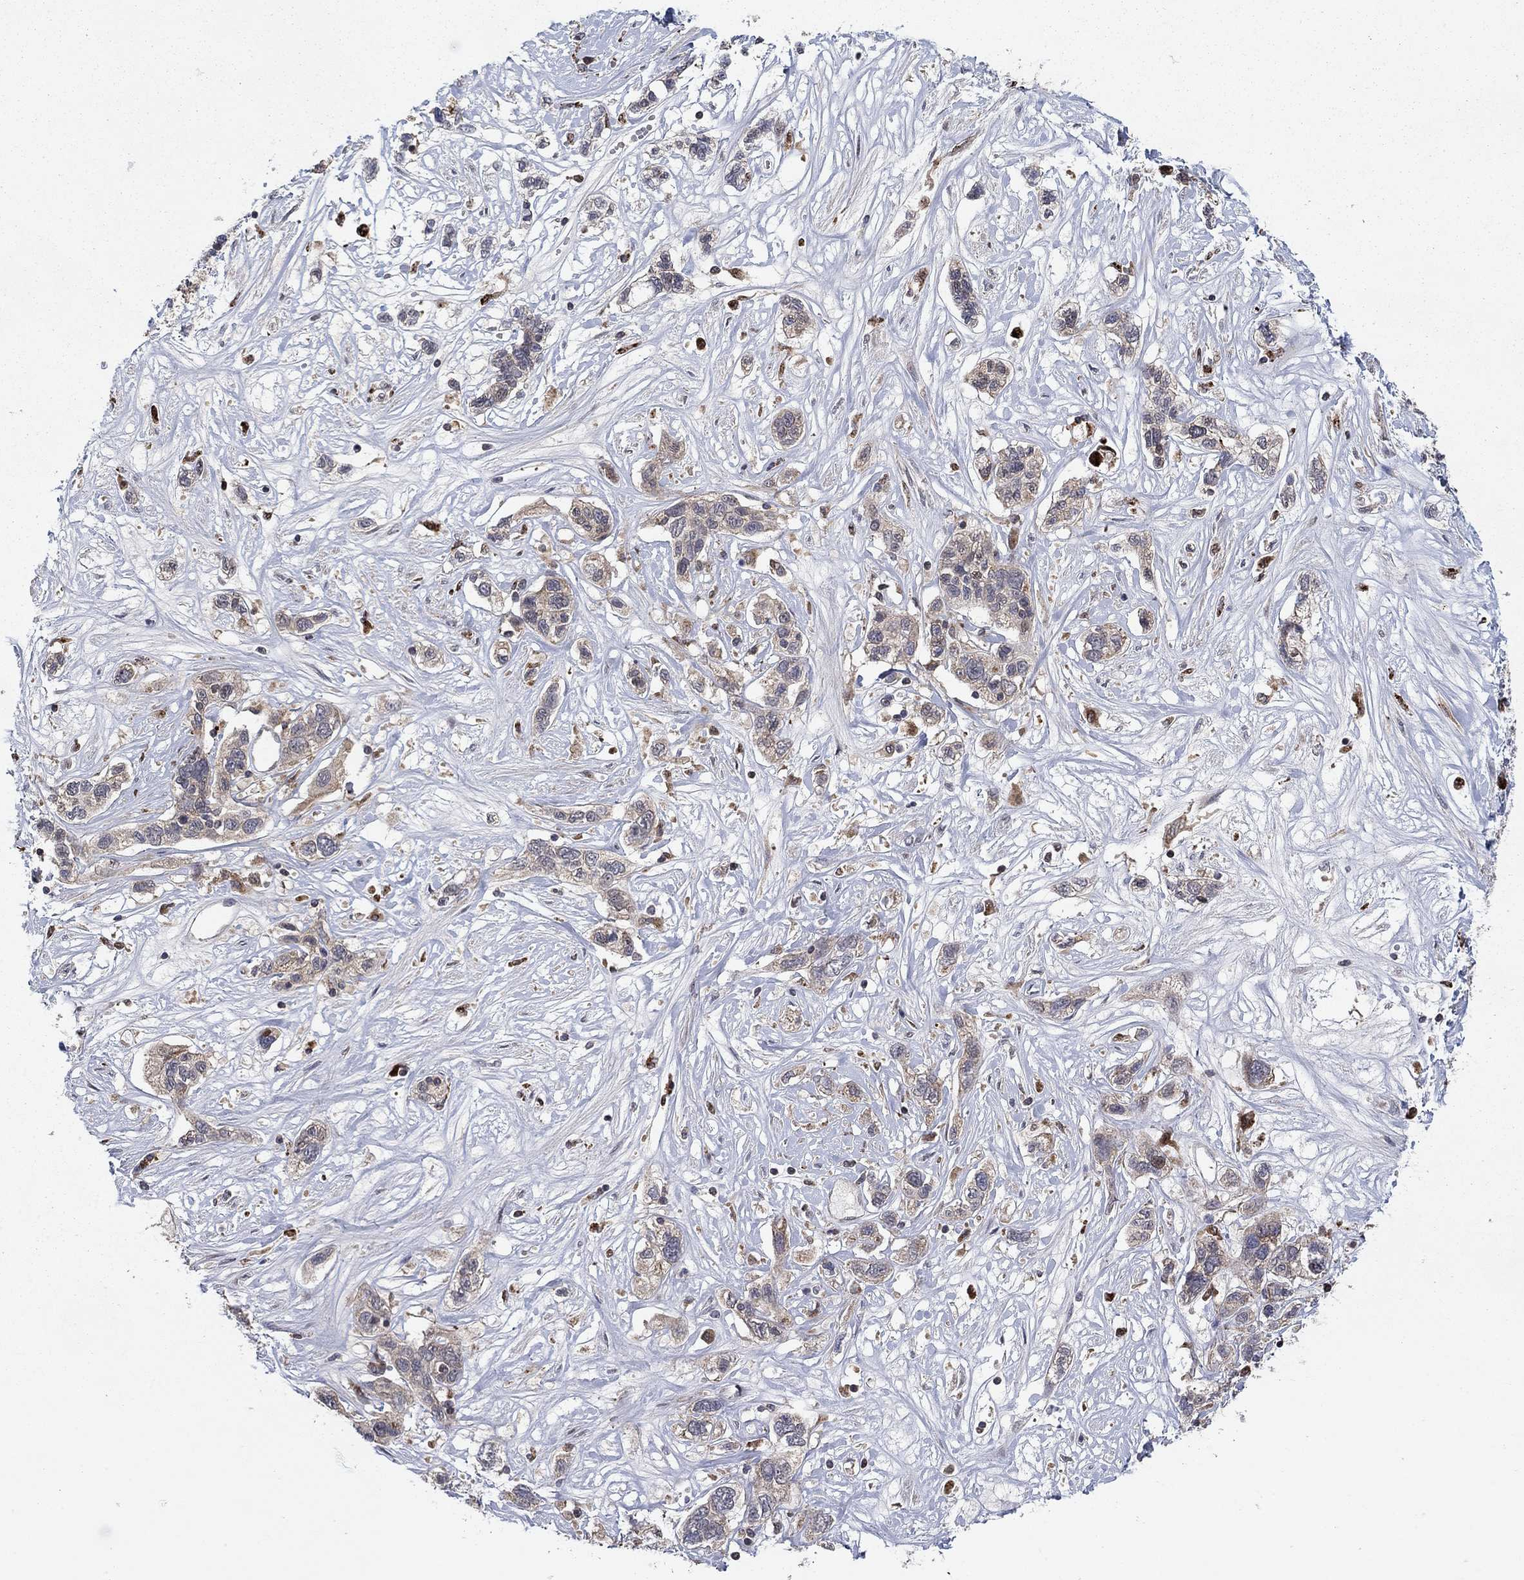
{"staining": {"intensity": "weak", "quantity": "25%-75%", "location": "cytoplasmic/membranous"}, "tissue": "liver cancer", "cell_type": "Tumor cells", "image_type": "cancer", "snomed": [{"axis": "morphology", "description": "Adenocarcinoma, NOS"}, {"axis": "morphology", "description": "Cholangiocarcinoma"}, {"axis": "topography", "description": "Liver"}], "caption": "Protein expression analysis of human liver cholangiocarcinoma reveals weak cytoplasmic/membranous expression in approximately 25%-75% of tumor cells.", "gene": "LPCAT4", "patient": {"sex": "male", "age": 64}}